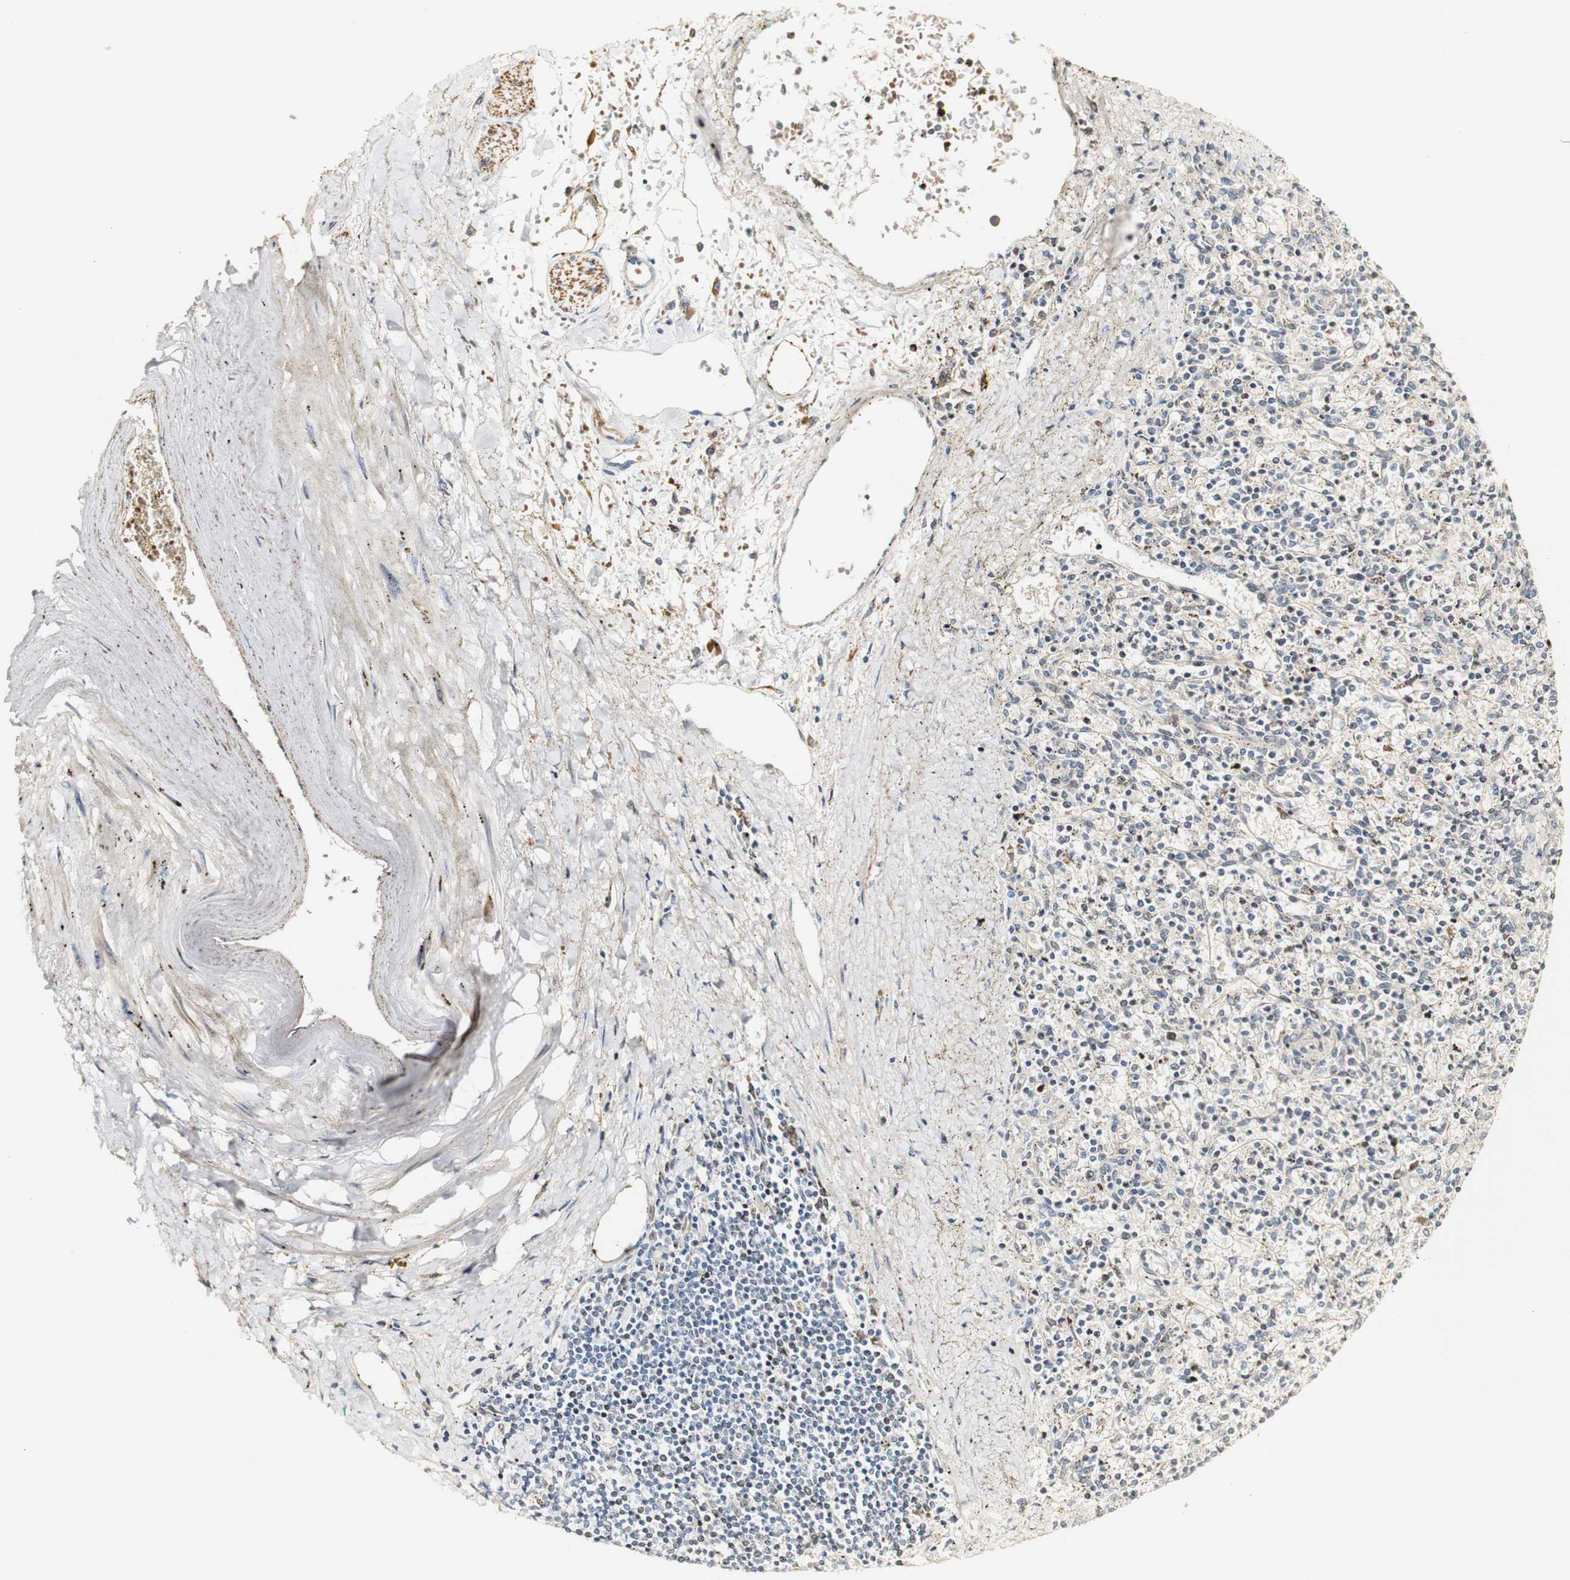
{"staining": {"intensity": "weak", "quantity": "<25%", "location": "cytoplasmic/membranous"}, "tissue": "spleen", "cell_type": "Cells in red pulp", "image_type": "normal", "snomed": [{"axis": "morphology", "description": "Normal tissue, NOS"}, {"axis": "topography", "description": "Spleen"}], "caption": "The image displays no staining of cells in red pulp in benign spleen. (Stains: DAB immunohistochemistry with hematoxylin counter stain, Microscopy: brightfield microscopy at high magnification).", "gene": "SYT7", "patient": {"sex": "male", "age": 72}}